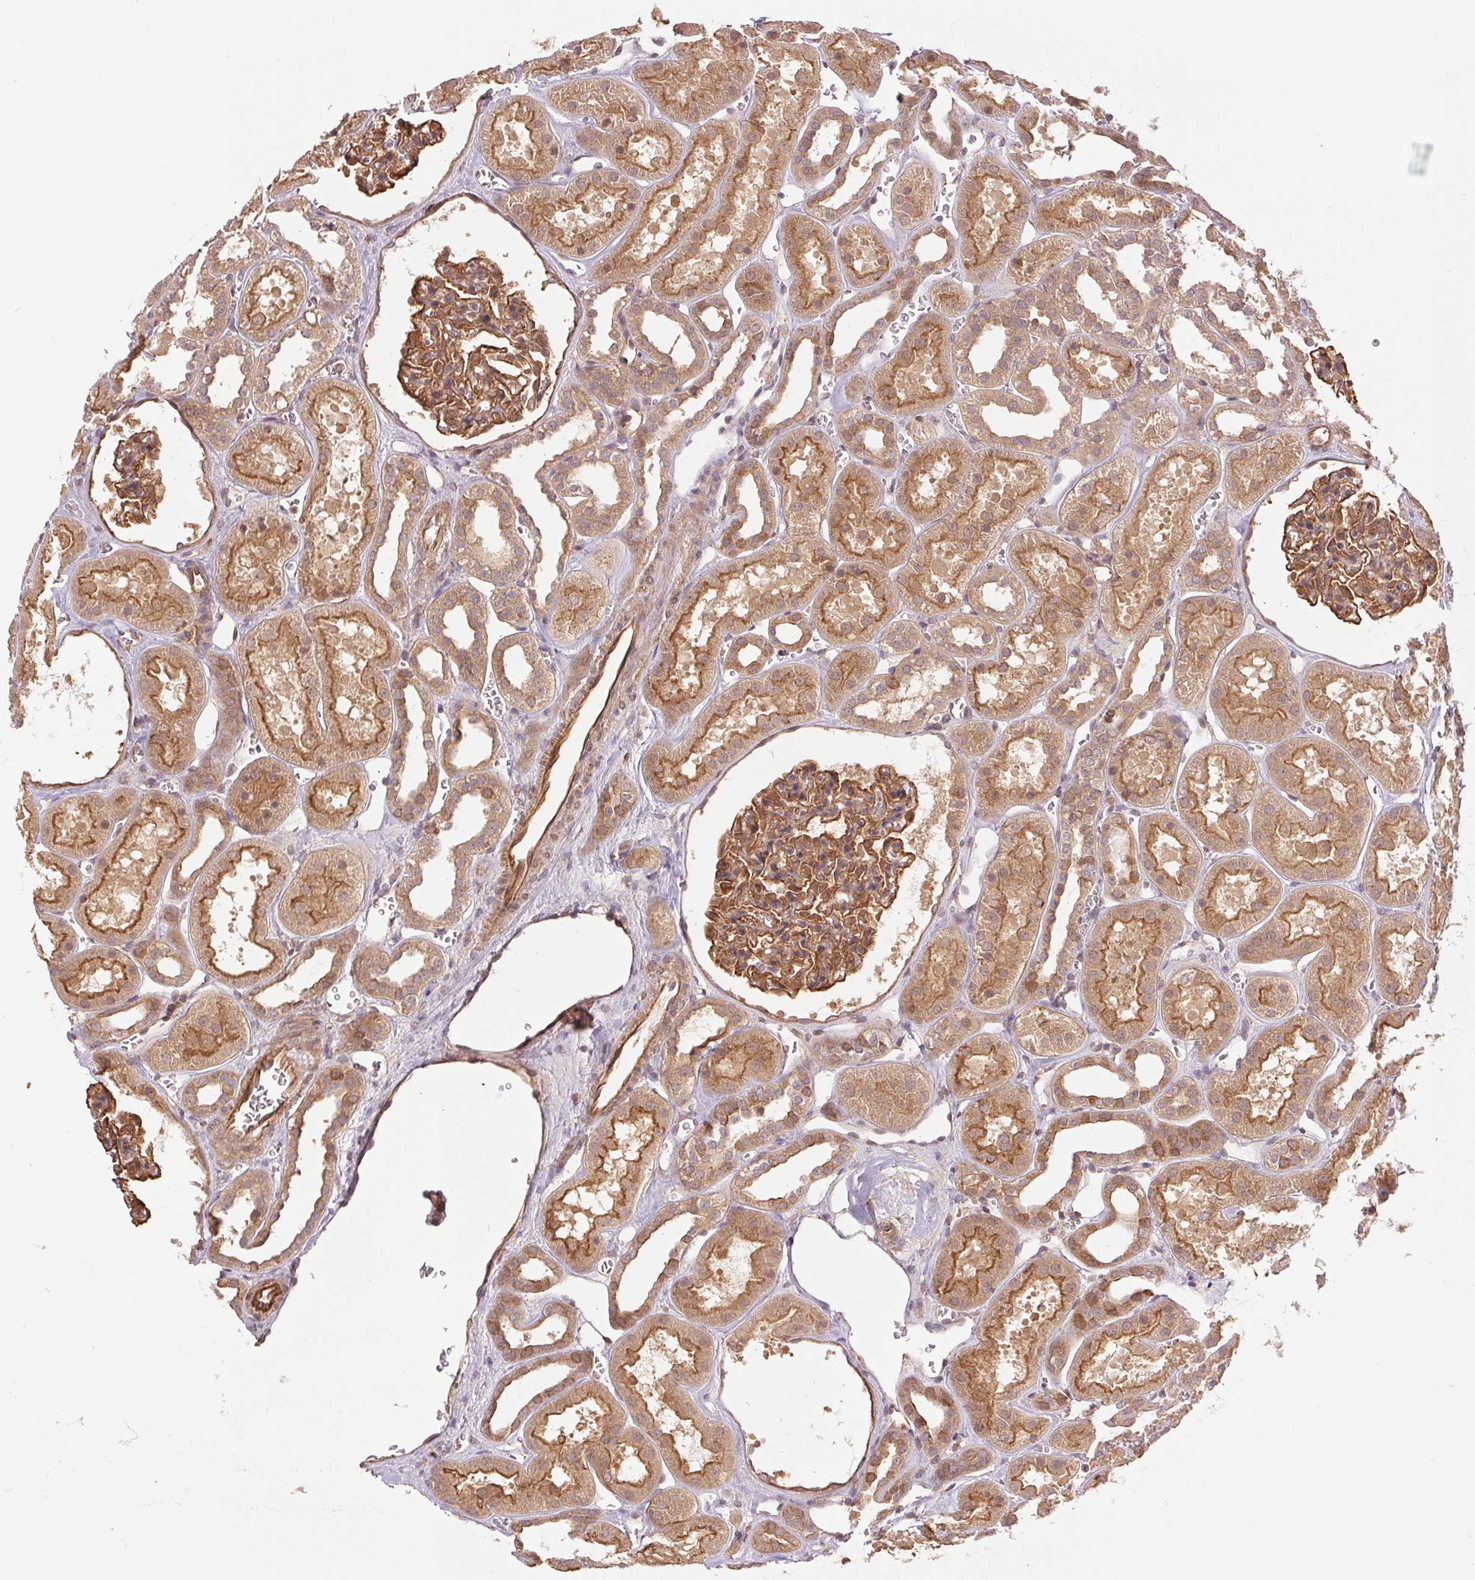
{"staining": {"intensity": "strong", "quantity": ">75%", "location": "cytoplasmic/membranous"}, "tissue": "kidney", "cell_type": "Cells in glomeruli", "image_type": "normal", "snomed": [{"axis": "morphology", "description": "Normal tissue, NOS"}, {"axis": "topography", "description": "Kidney"}], "caption": "Human kidney stained with a brown dye exhibits strong cytoplasmic/membranous positive staining in approximately >75% of cells in glomeruli.", "gene": "STARD7", "patient": {"sex": "female", "age": 41}}